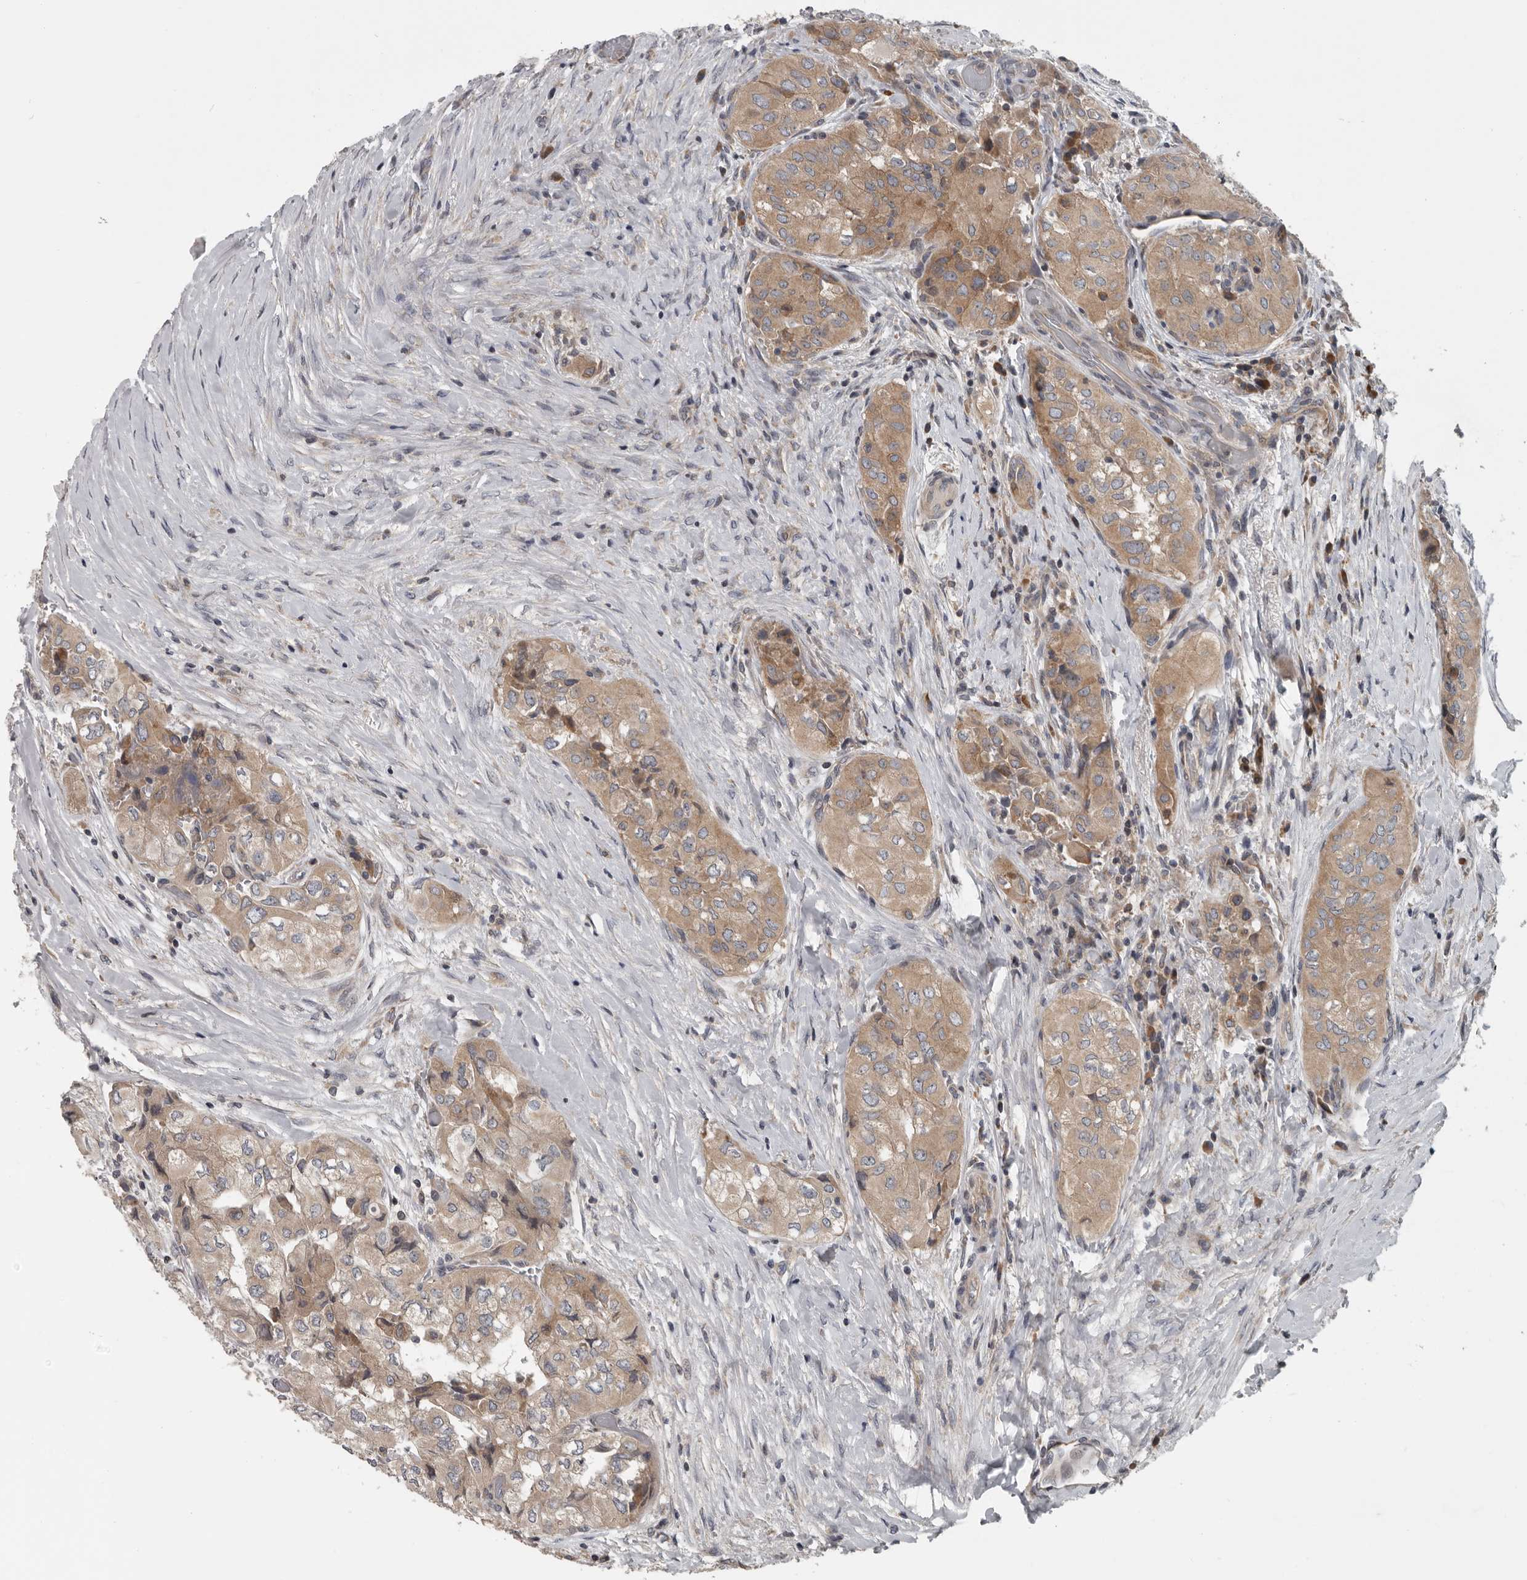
{"staining": {"intensity": "moderate", "quantity": ">75%", "location": "cytoplasmic/membranous"}, "tissue": "thyroid cancer", "cell_type": "Tumor cells", "image_type": "cancer", "snomed": [{"axis": "morphology", "description": "Papillary adenocarcinoma, NOS"}, {"axis": "topography", "description": "Thyroid gland"}], "caption": "Immunohistochemistry (IHC) (DAB (3,3'-diaminobenzidine)) staining of human thyroid cancer (papillary adenocarcinoma) reveals moderate cytoplasmic/membranous protein expression in about >75% of tumor cells.", "gene": "TMEM199", "patient": {"sex": "female", "age": 59}}